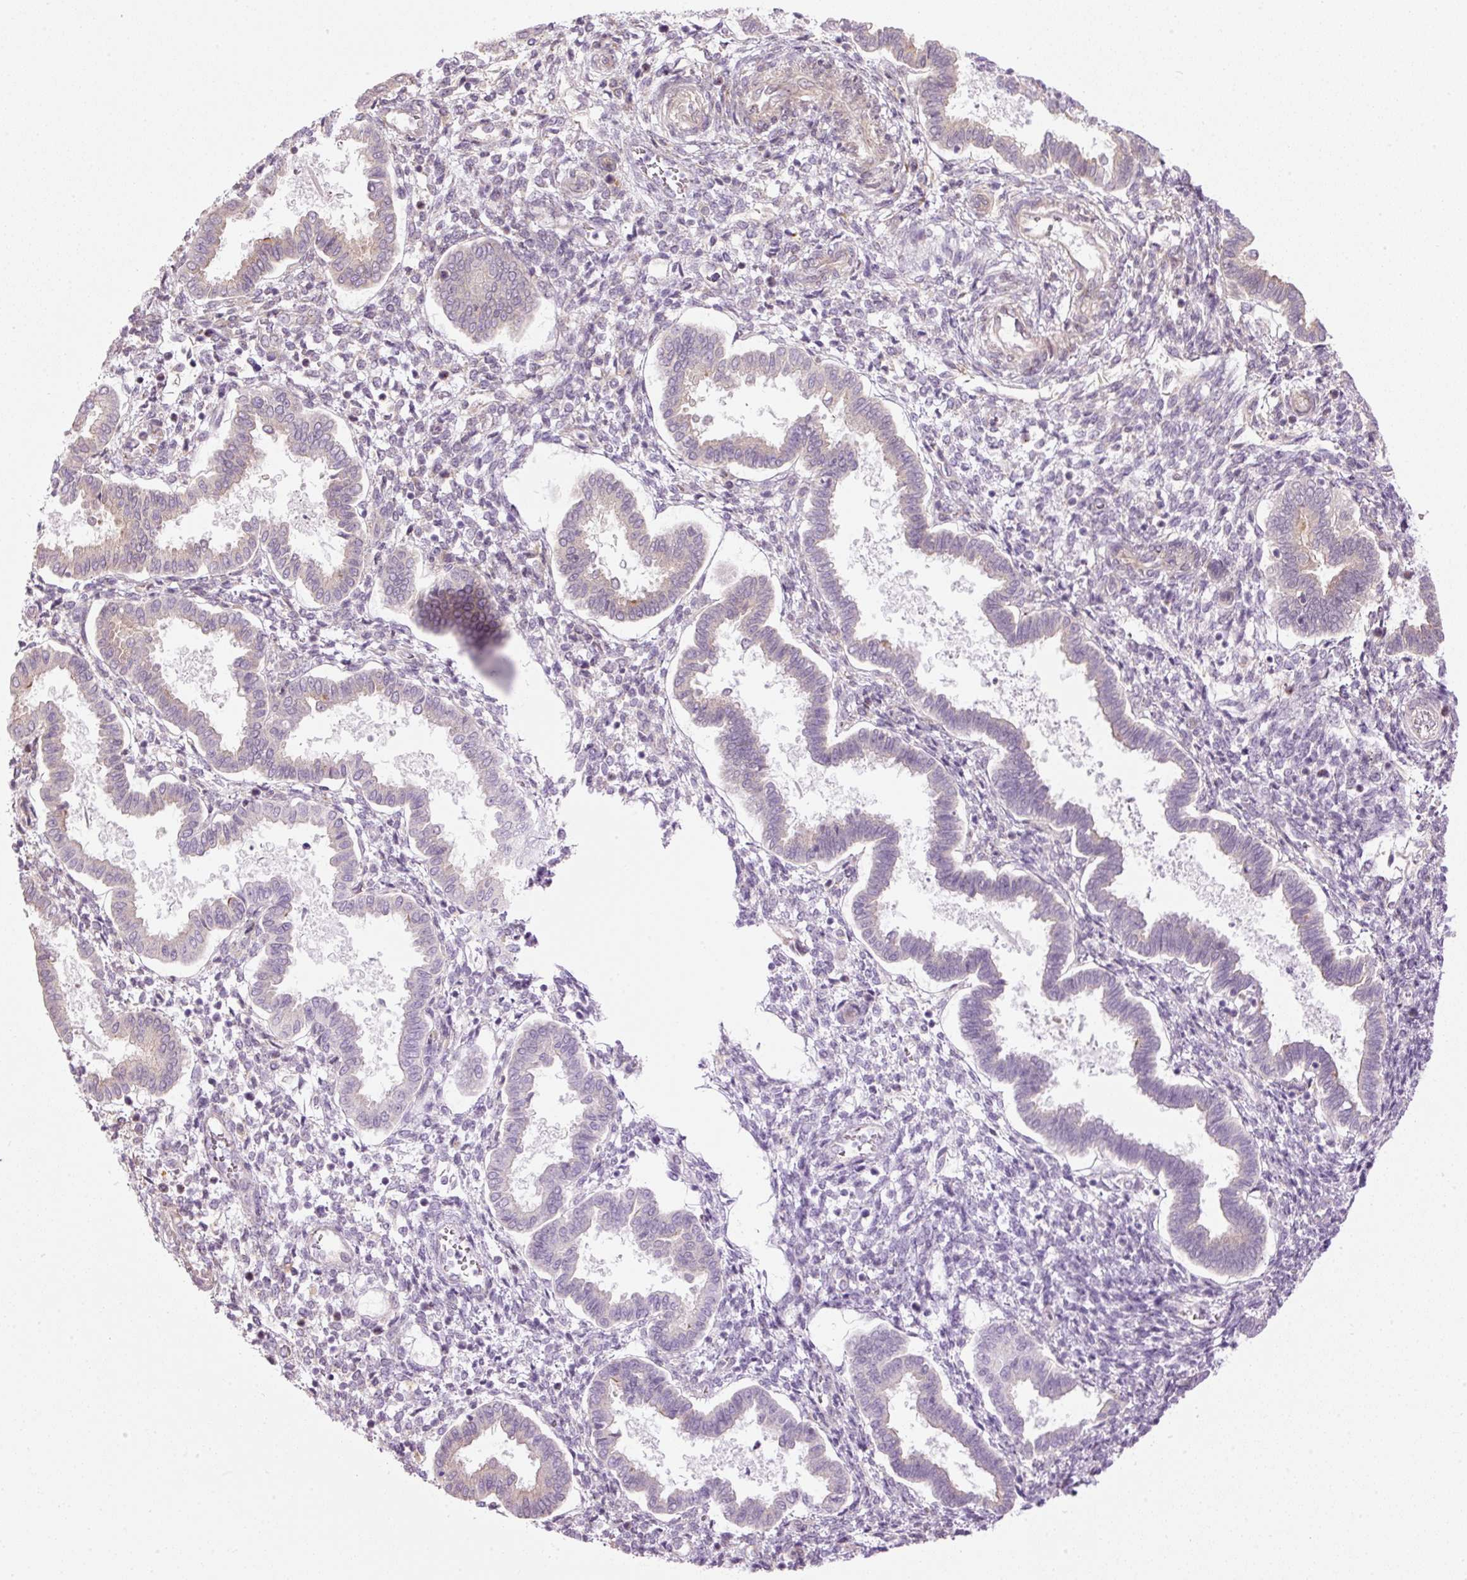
{"staining": {"intensity": "negative", "quantity": "none", "location": "none"}, "tissue": "endometrium", "cell_type": "Cells in endometrial stroma", "image_type": "normal", "snomed": [{"axis": "morphology", "description": "Normal tissue, NOS"}, {"axis": "topography", "description": "Endometrium"}], "caption": "A high-resolution photomicrograph shows IHC staining of benign endometrium, which displays no significant expression in cells in endometrial stroma. Nuclei are stained in blue.", "gene": "MZT2A", "patient": {"sex": "female", "age": 24}}